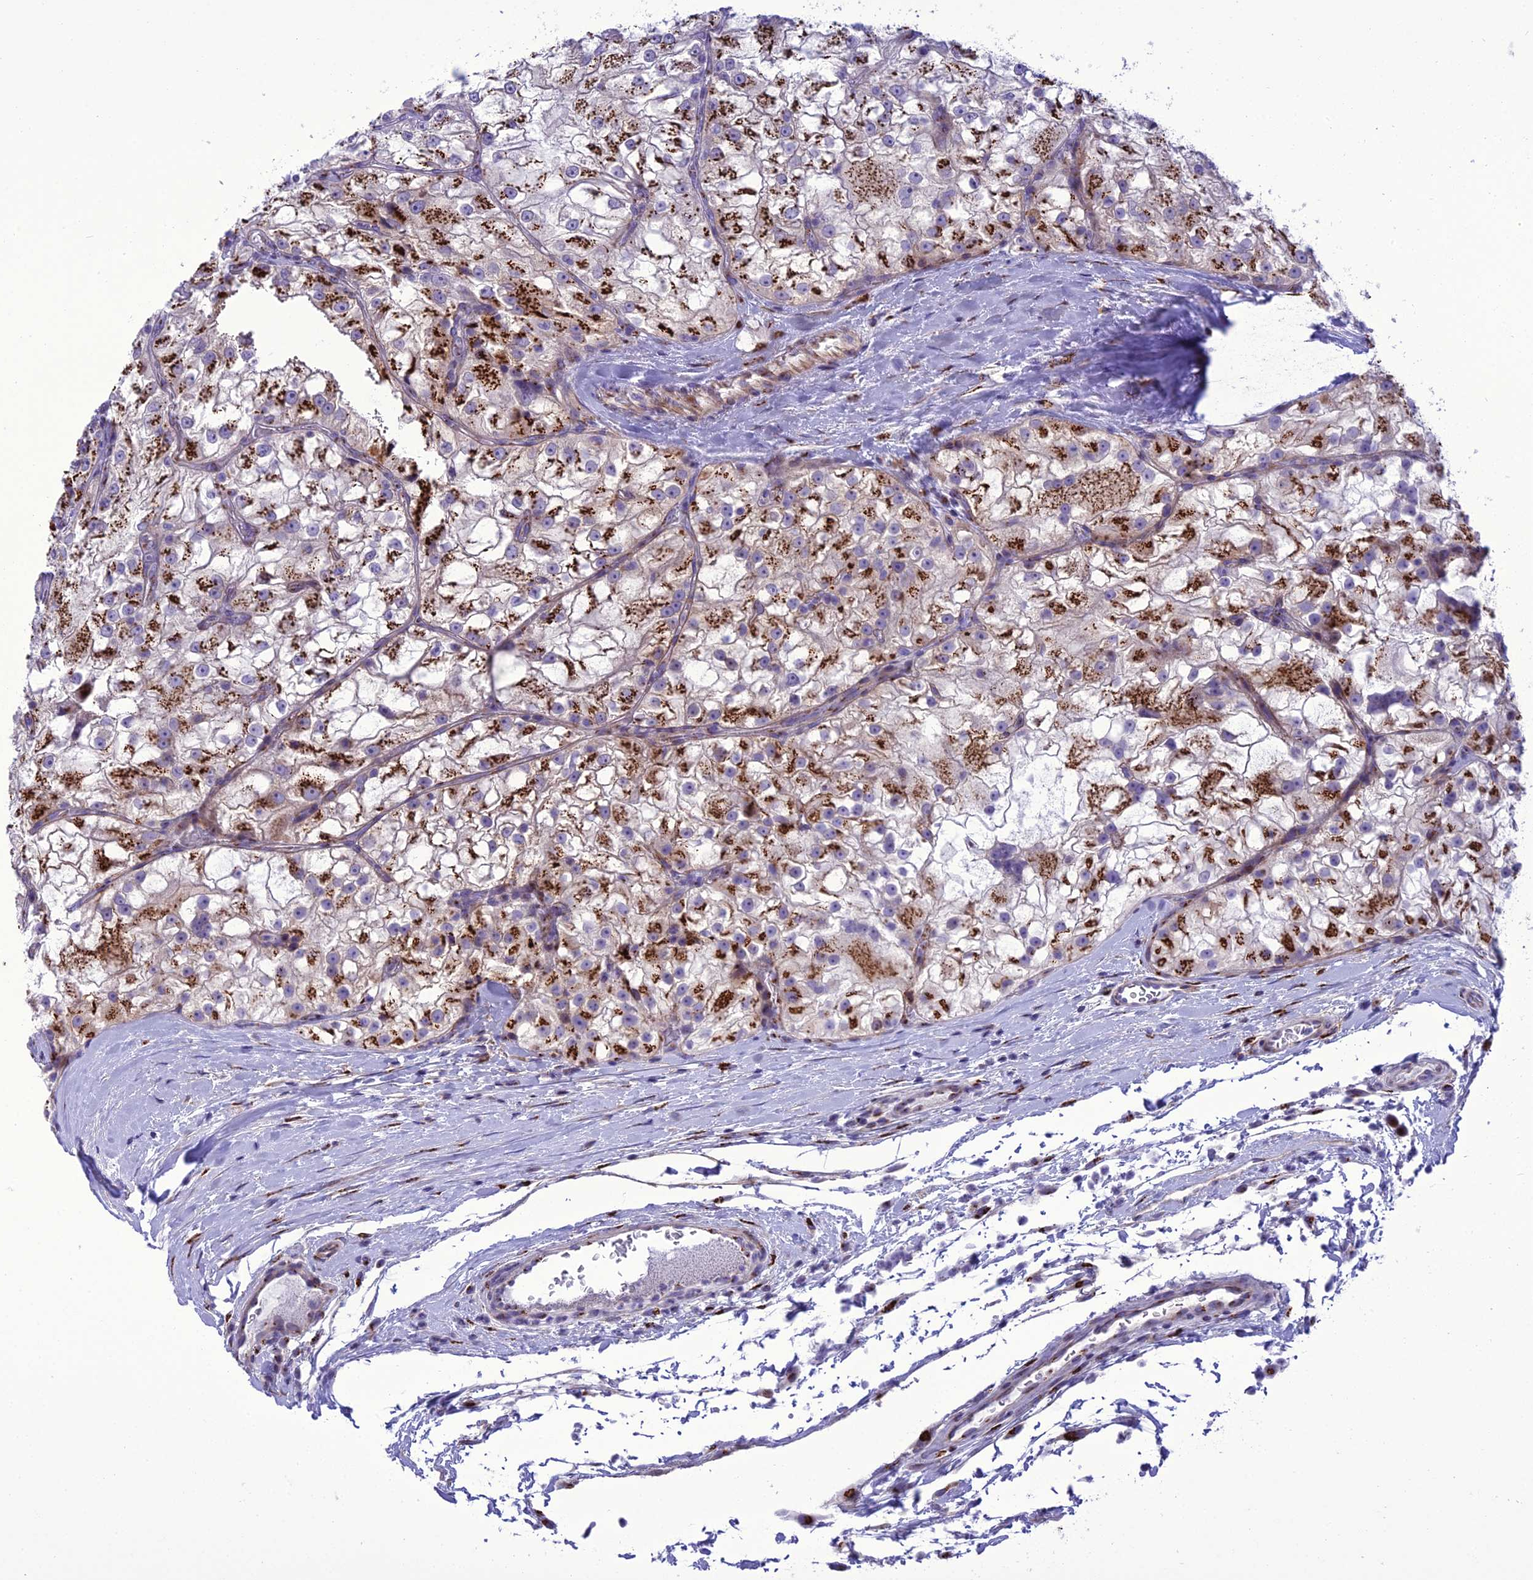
{"staining": {"intensity": "strong", "quantity": ">75%", "location": "cytoplasmic/membranous"}, "tissue": "renal cancer", "cell_type": "Tumor cells", "image_type": "cancer", "snomed": [{"axis": "morphology", "description": "Adenocarcinoma, NOS"}, {"axis": "topography", "description": "Kidney"}], "caption": "A photomicrograph of renal cancer (adenocarcinoma) stained for a protein reveals strong cytoplasmic/membranous brown staining in tumor cells.", "gene": "GOLM2", "patient": {"sex": "female", "age": 72}}